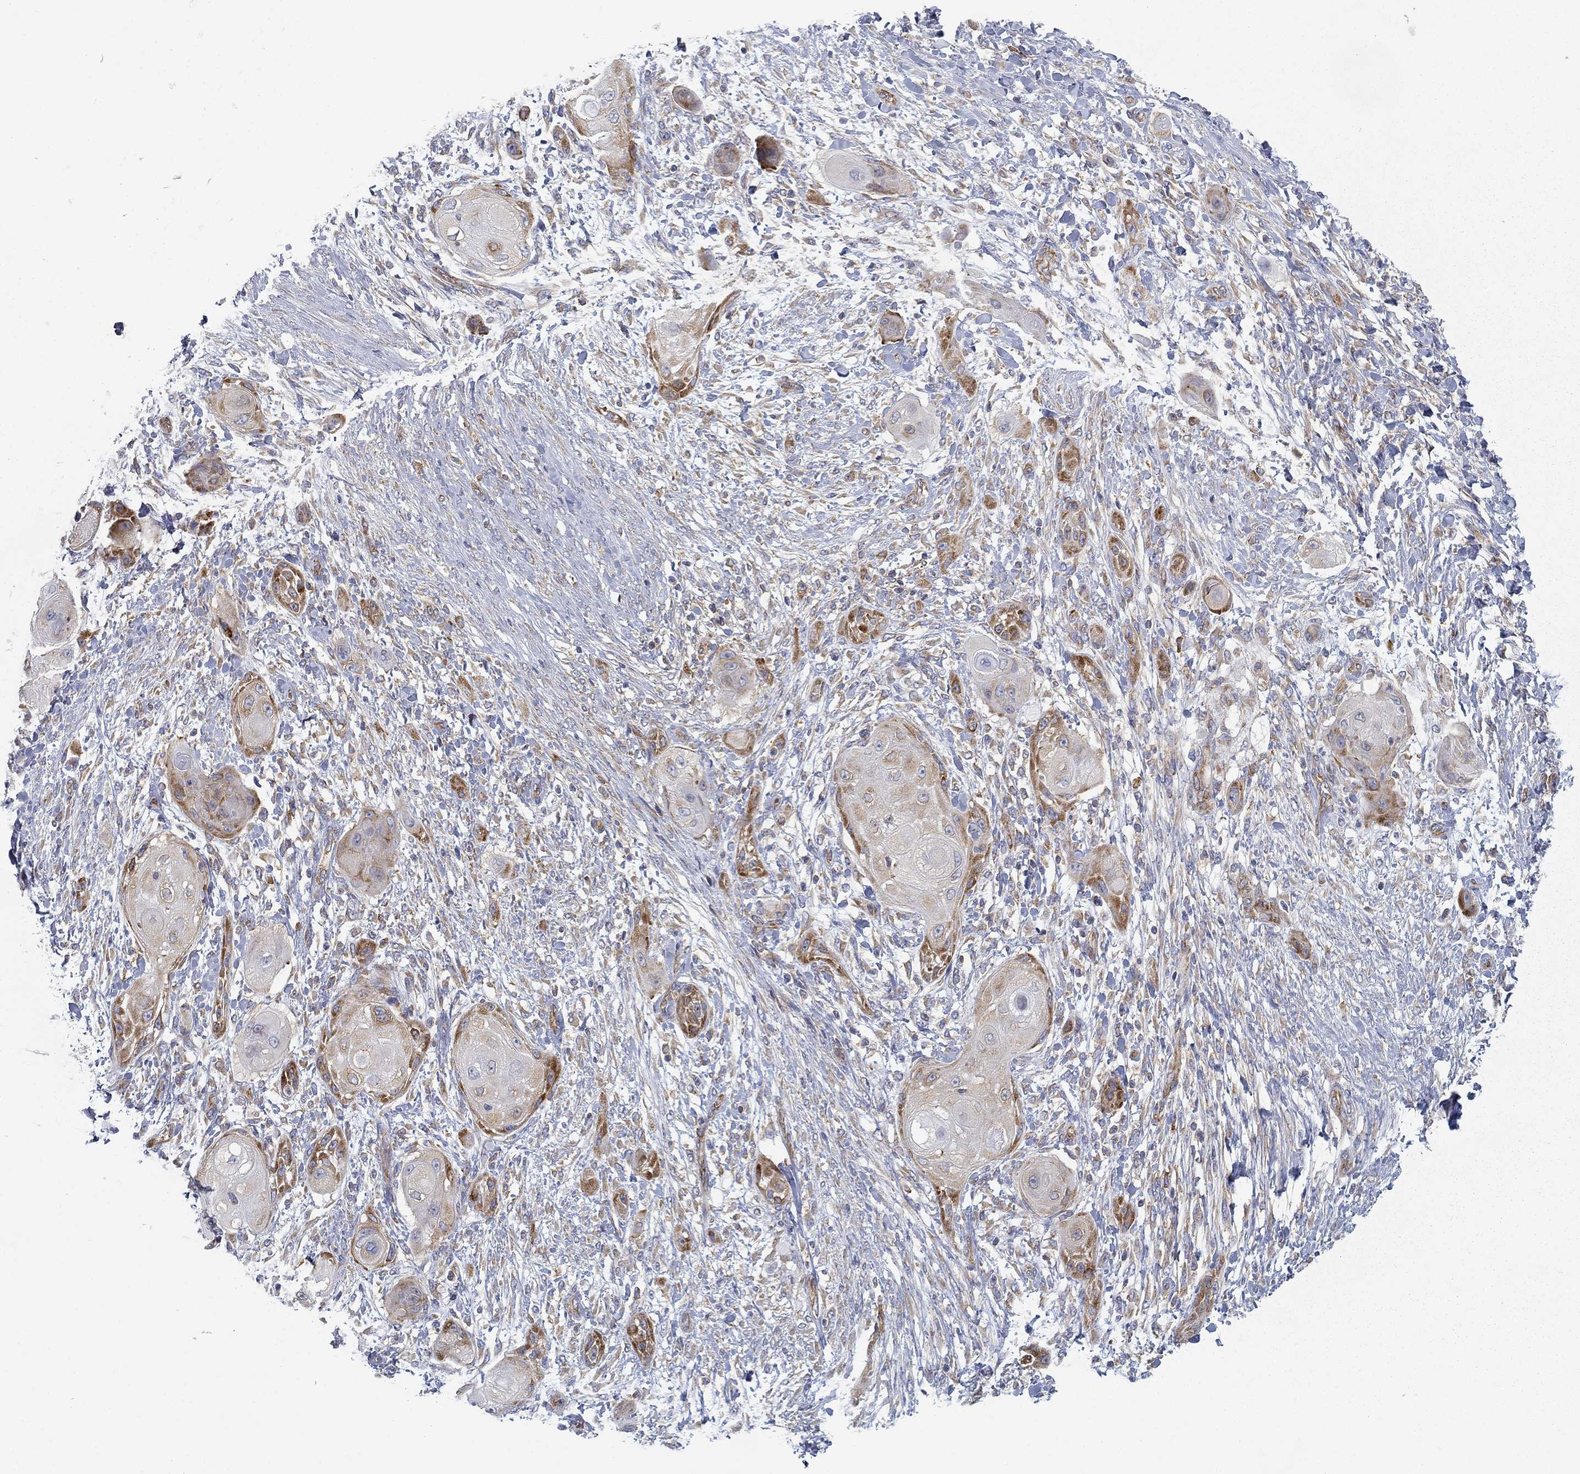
{"staining": {"intensity": "strong", "quantity": "<25%", "location": "cytoplasmic/membranous"}, "tissue": "skin cancer", "cell_type": "Tumor cells", "image_type": "cancer", "snomed": [{"axis": "morphology", "description": "Squamous cell carcinoma, NOS"}, {"axis": "topography", "description": "Skin"}], "caption": "Immunohistochemical staining of human squamous cell carcinoma (skin) exhibits strong cytoplasmic/membranous protein positivity in about <25% of tumor cells.", "gene": "FXR1", "patient": {"sex": "male", "age": 62}}